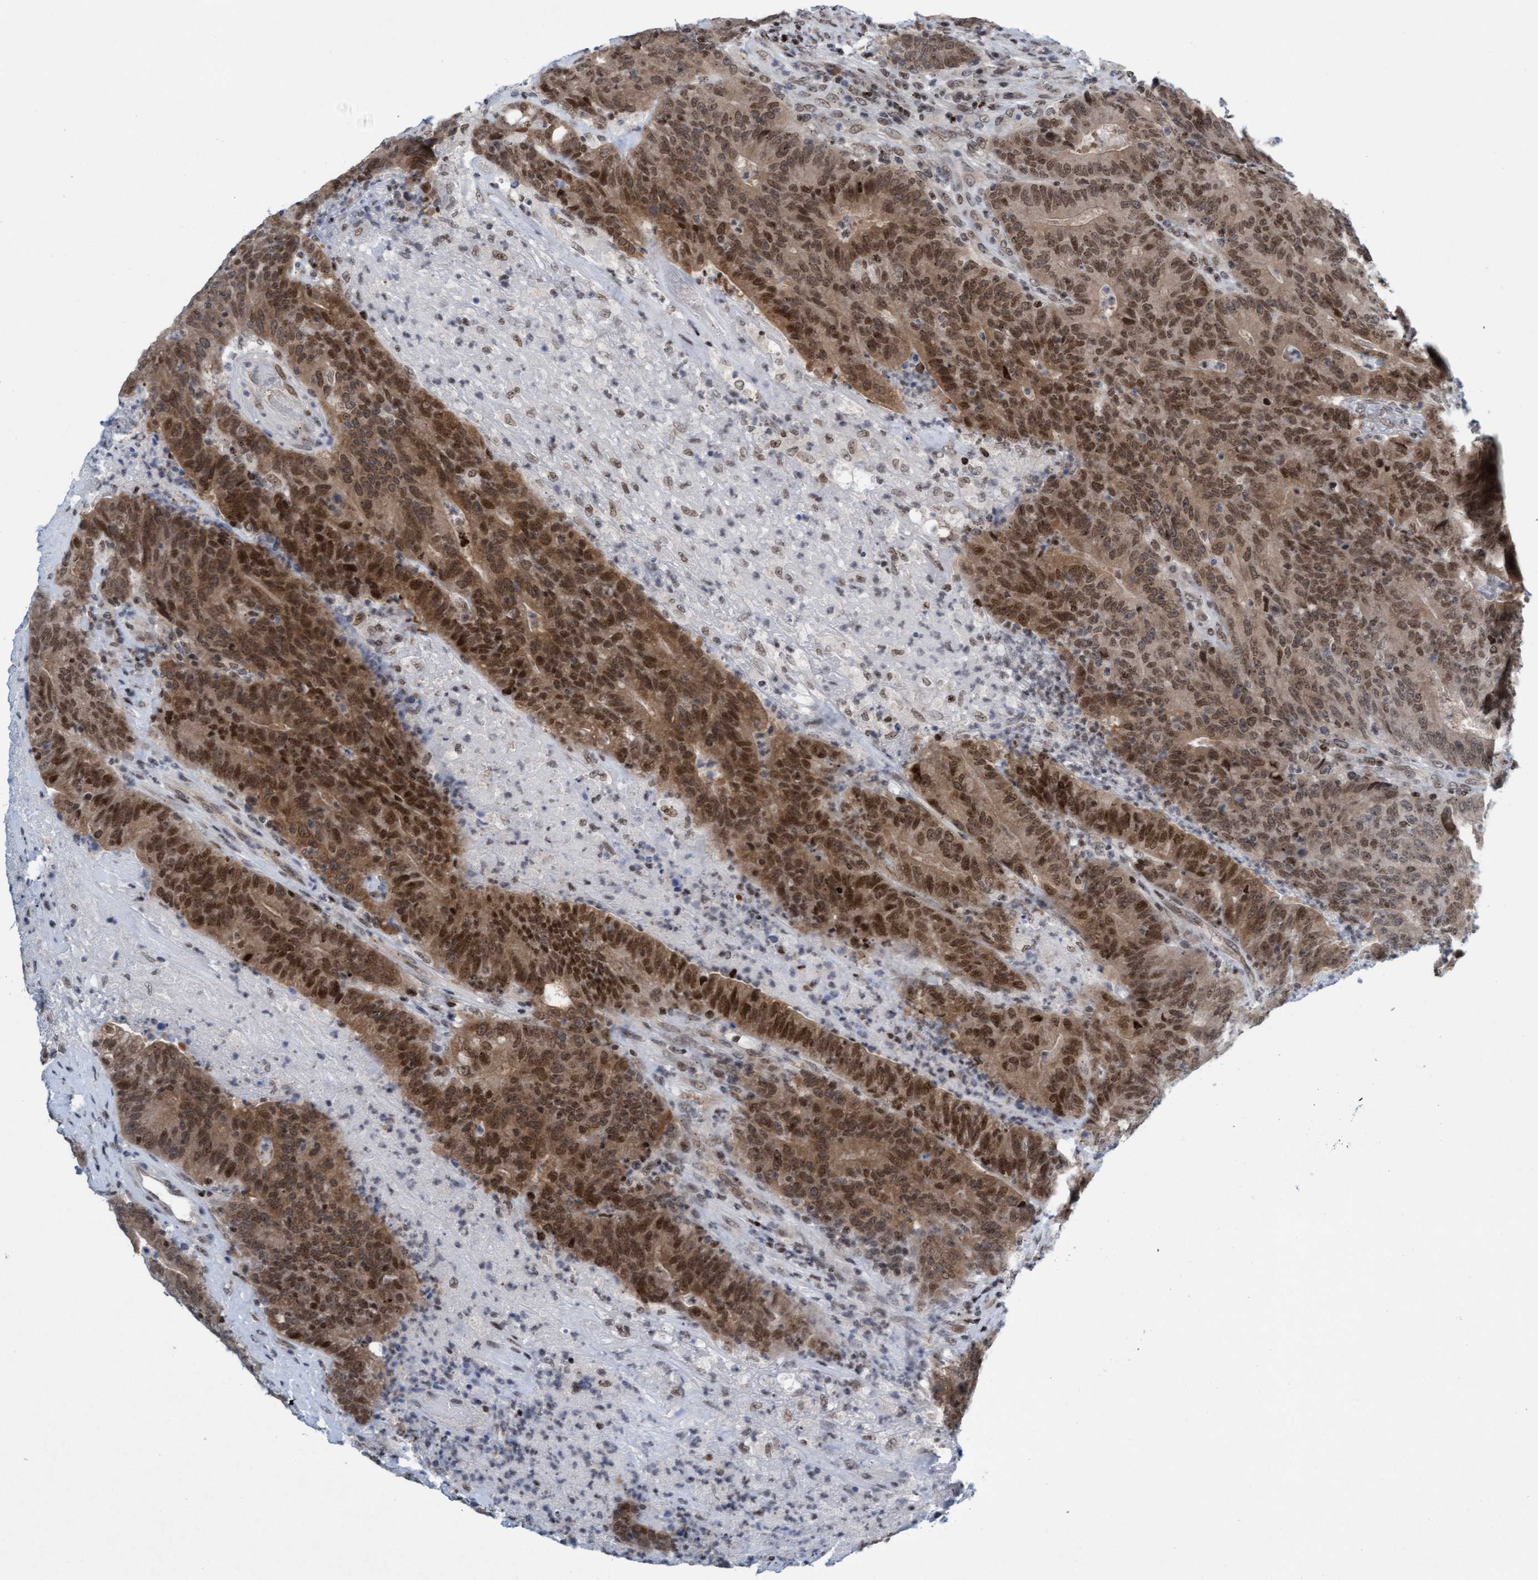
{"staining": {"intensity": "moderate", "quantity": ">75%", "location": "cytoplasmic/membranous,nuclear"}, "tissue": "colorectal cancer", "cell_type": "Tumor cells", "image_type": "cancer", "snomed": [{"axis": "morphology", "description": "Normal tissue, NOS"}, {"axis": "morphology", "description": "Adenocarcinoma, NOS"}, {"axis": "topography", "description": "Colon"}], "caption": "Protein expression analysis of human colorectal cancer (adenocarcinoma) reveals moderate cytoplasmic/membranous and nuclear staining in approximately >75% of tumor cells.", "gene": "GLRX2", "patient": {"sex": "female", "age": 75}}